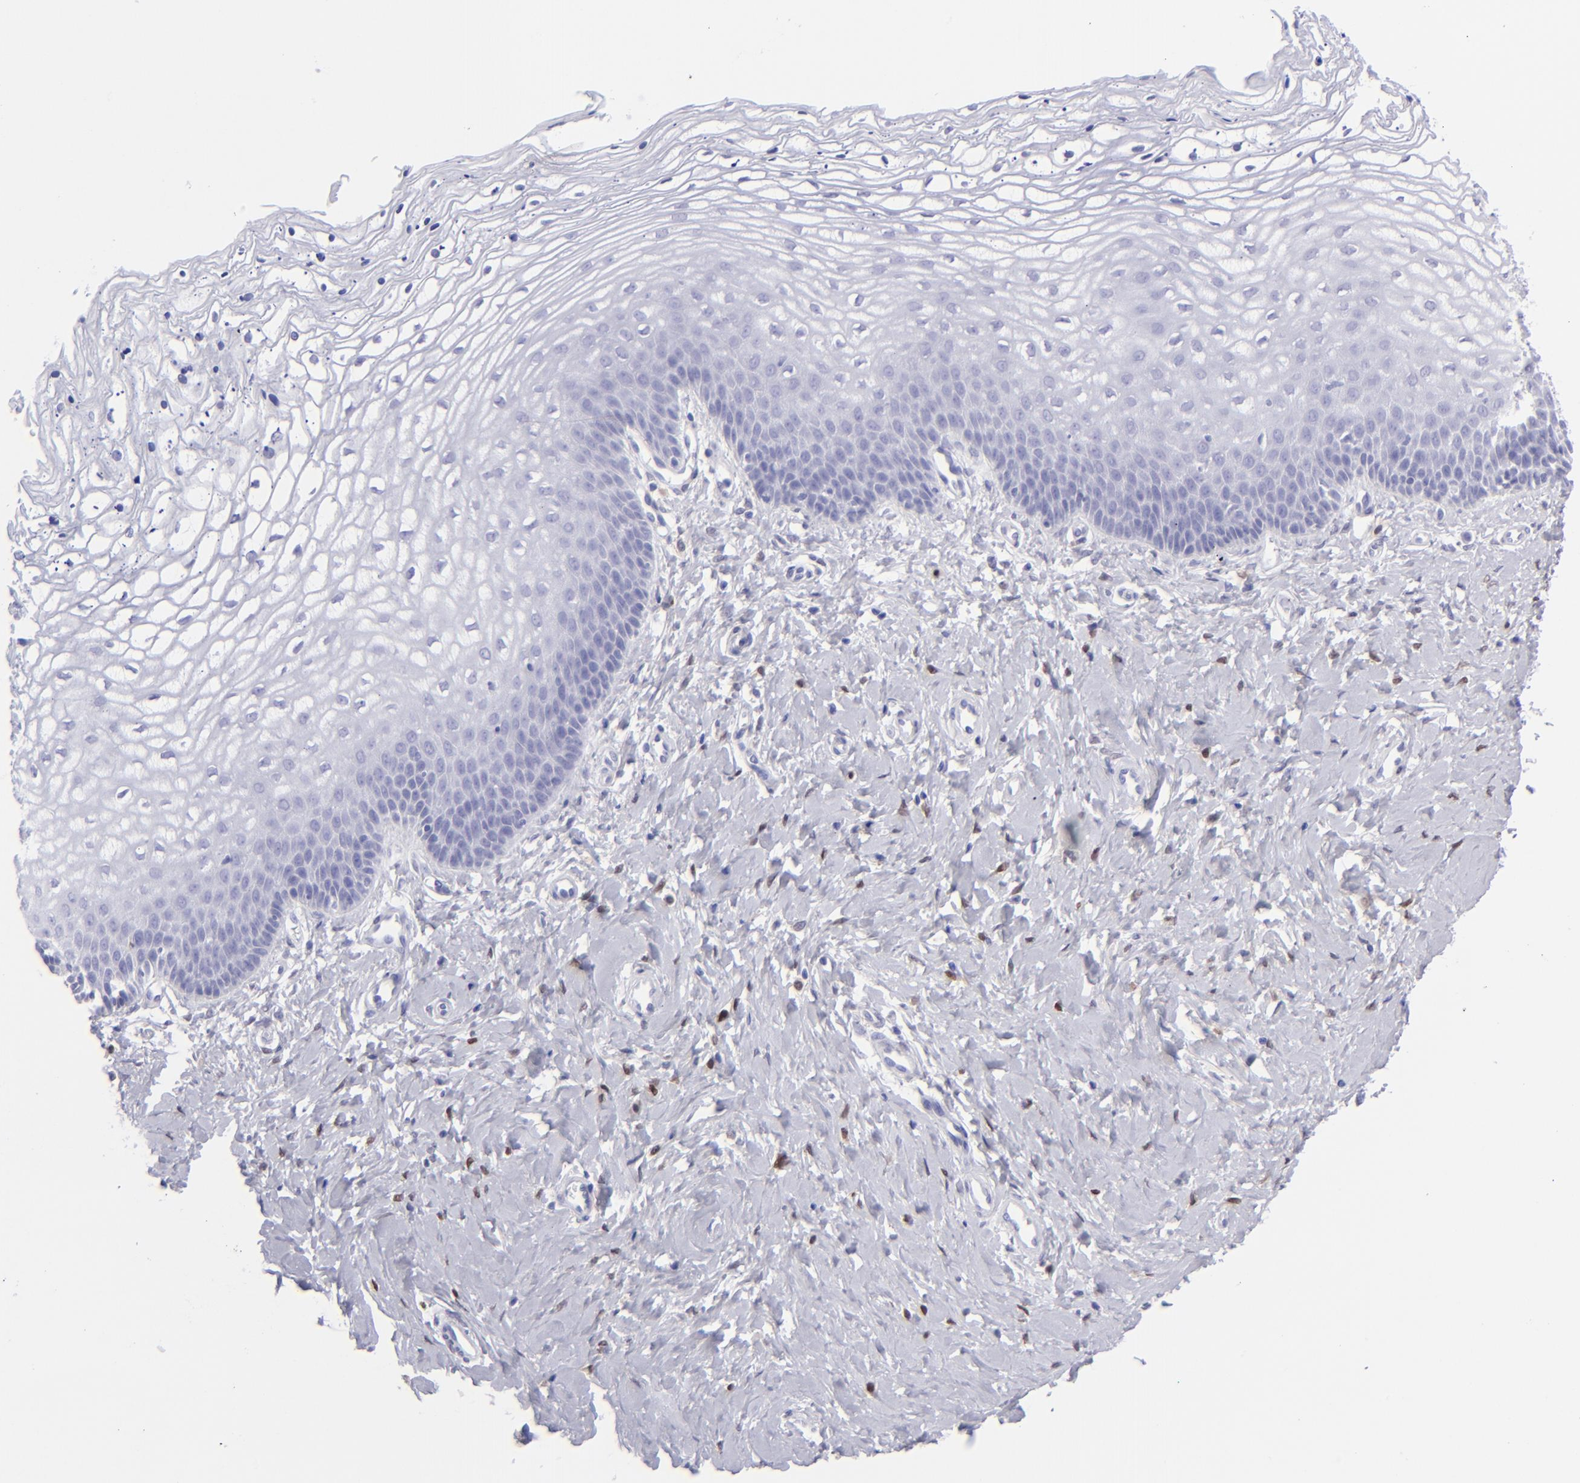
{"staining": {"intensity": "negative", "quantity": "none", "location": "none"}, "tissue": "vagina", "cell_type": "Squamous epithelial cells", "image_type": "normal", "snomed": [{"axis": "morphology", "description": "Normal tissue, NOS"}, {"axis": "topography", "description": "Vagina"}], "caption": "Squamous epithelial cells are negative for brown protein staining in unremarkable vagina. (DAB (3,3'-diaminobenzidine) immunohistochemistry, high magnification).", "gene": "MITF", "patient": {"sex": "female", "age": 68}}